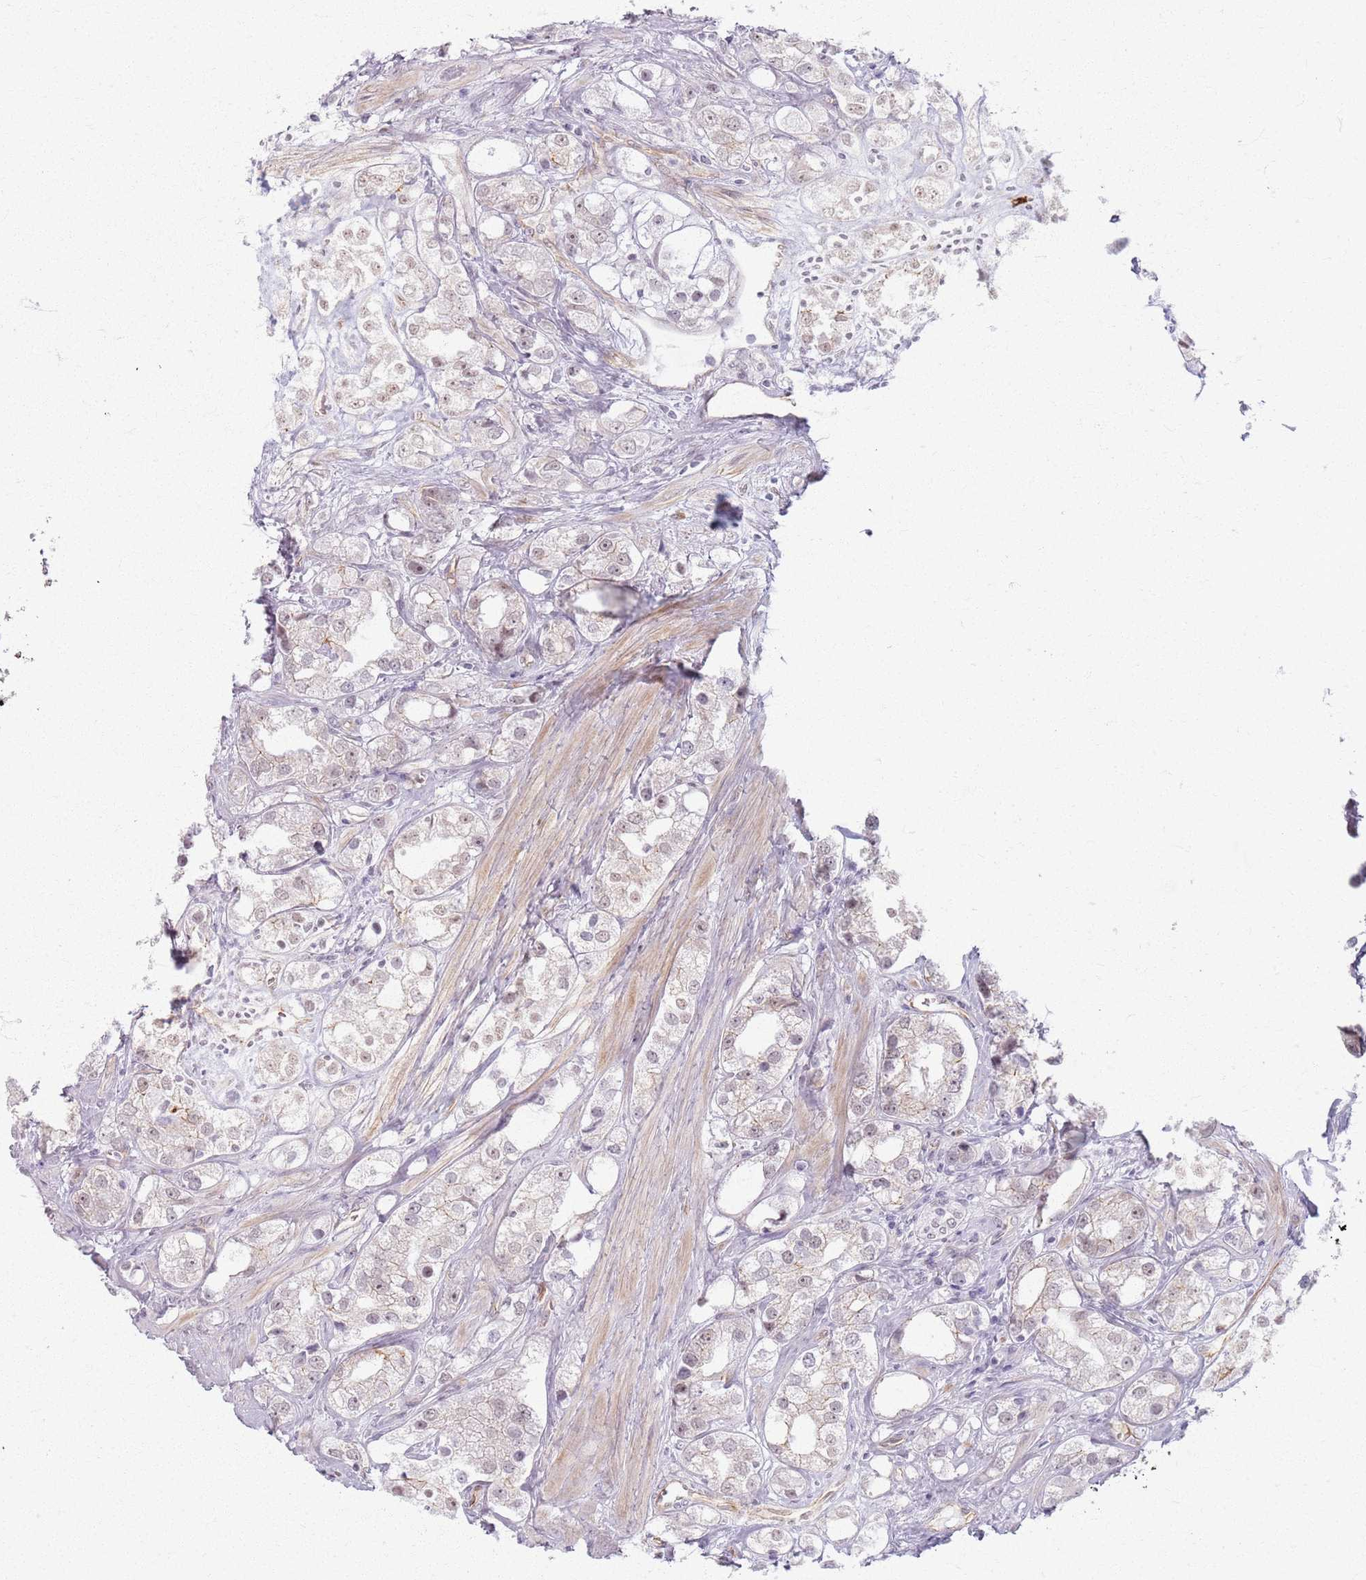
{"staining": {"intensity": "weak", "quantity": "25%-75%", "location": "nuclear"}, "tissue": "prostate cancer", "cell_type": "Tumor cells", "image_type": "cancer", "snomed": [{"axis": "morphology", "description": "Adenocarcinoma, NOS"}, {"axis": "topography", "description": "Prostate"}], "caption": "IHC of human prostate cancer (adenocarcinoma) displays low levels of weak nuclear staining in approximately 25%-75% of tumor cells.", "gene": "KCNA5", "patient": {"sex": "male", "age": 79}}